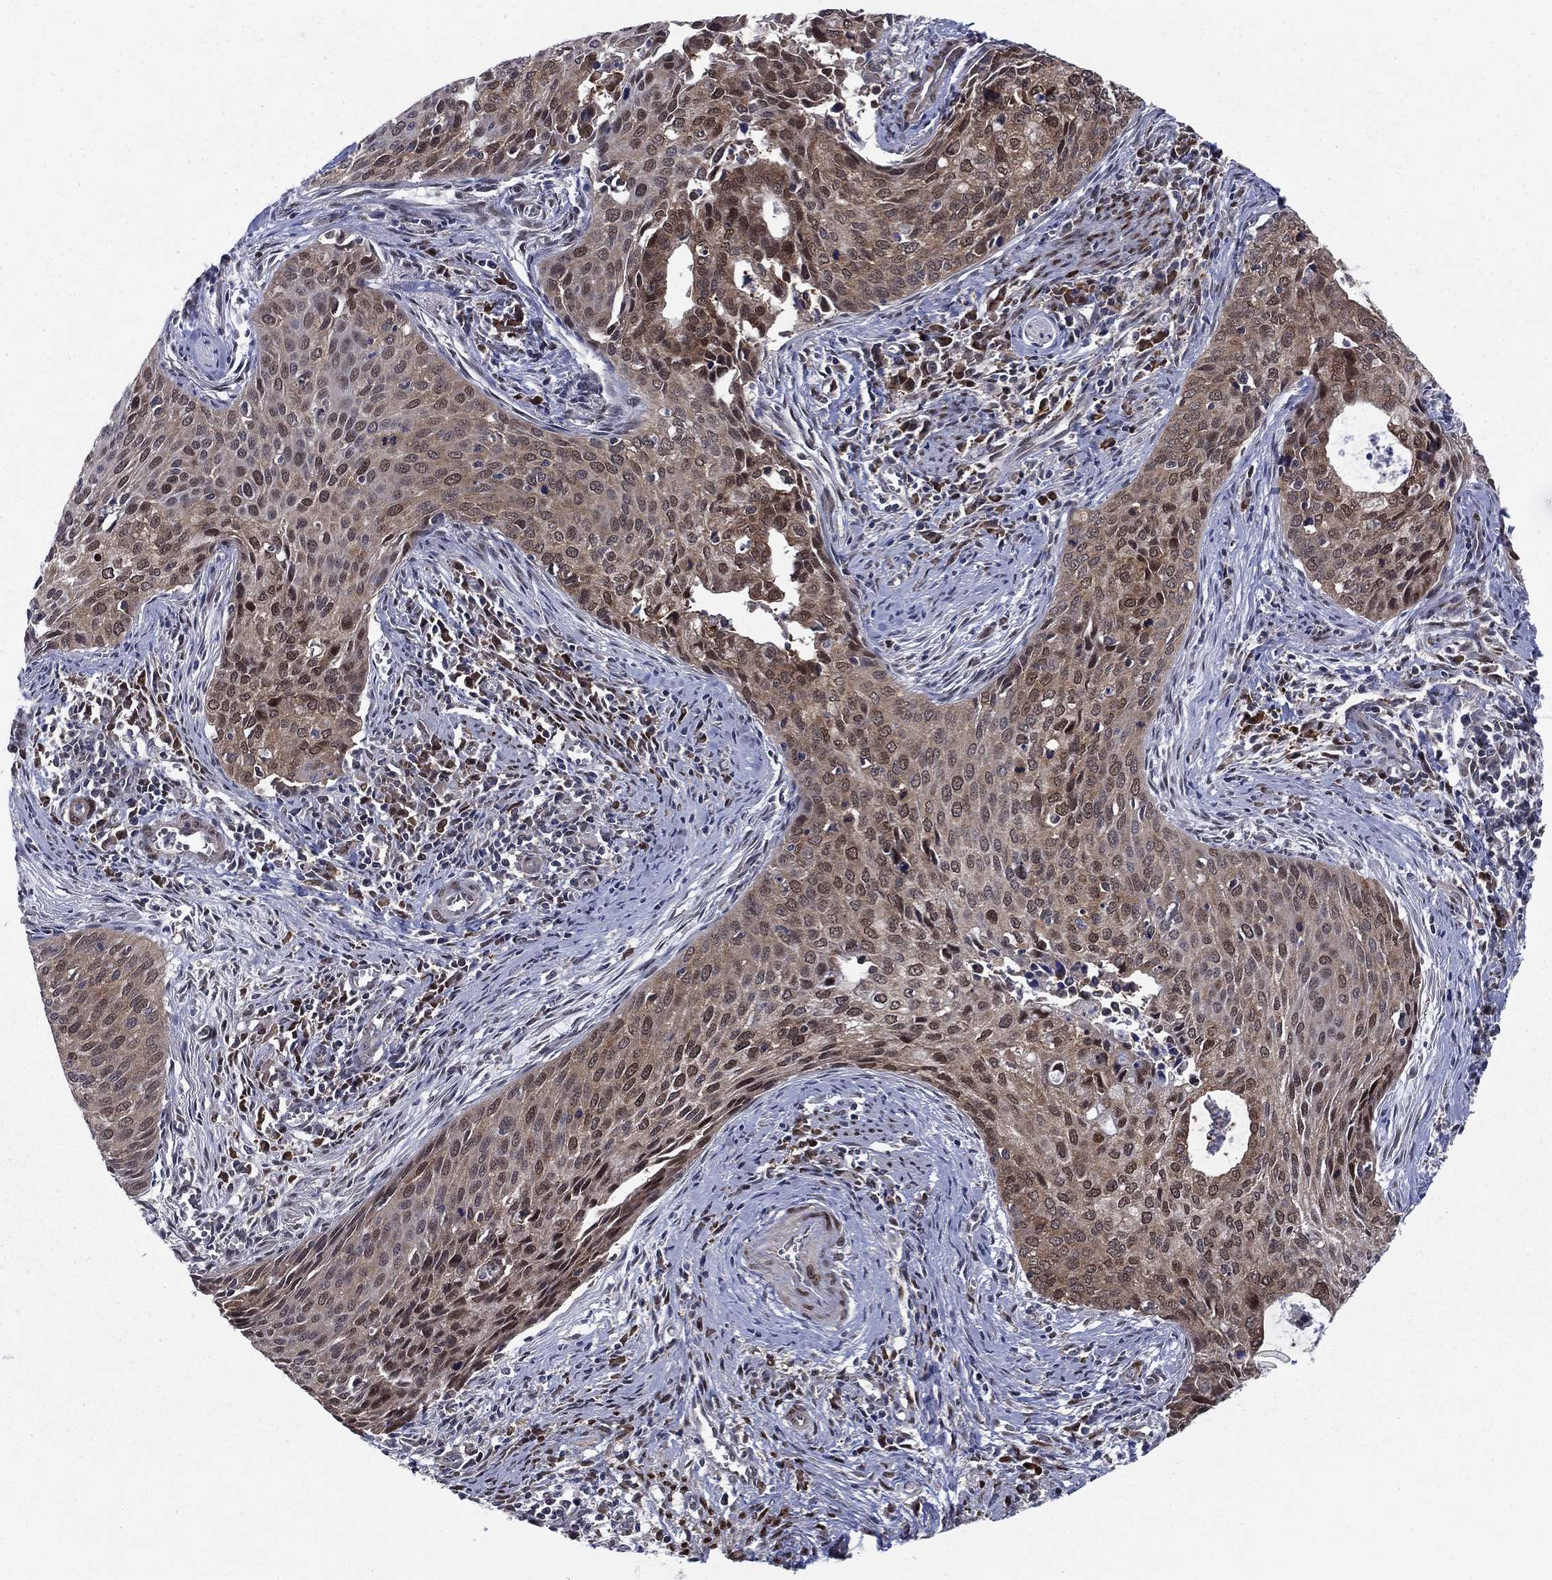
{"staining": {"intensity": "strong", "quantity": "25%-75%", "location": "cytoplasmic/membranous,nuclear"}, "tissue": "cervical cancer", "cell_type": "Tumor cells", "image_type": "cancer", "snomed": [{"axis": "morphology", "description": "Squamous cell carcinoma, NOS"}, {"axis": "topography", "description": "Cervix"}], "caption": "High-power microscopy captured an immunohistochemistry (IHC) micrograph of cervical cancer, revealing strong cytoplasmic/membranous and nuclear expression in approximately 25%-75% of tumor cells.", "gene": "FKBP4", "patient": {"sex": "female", "age": 29}}